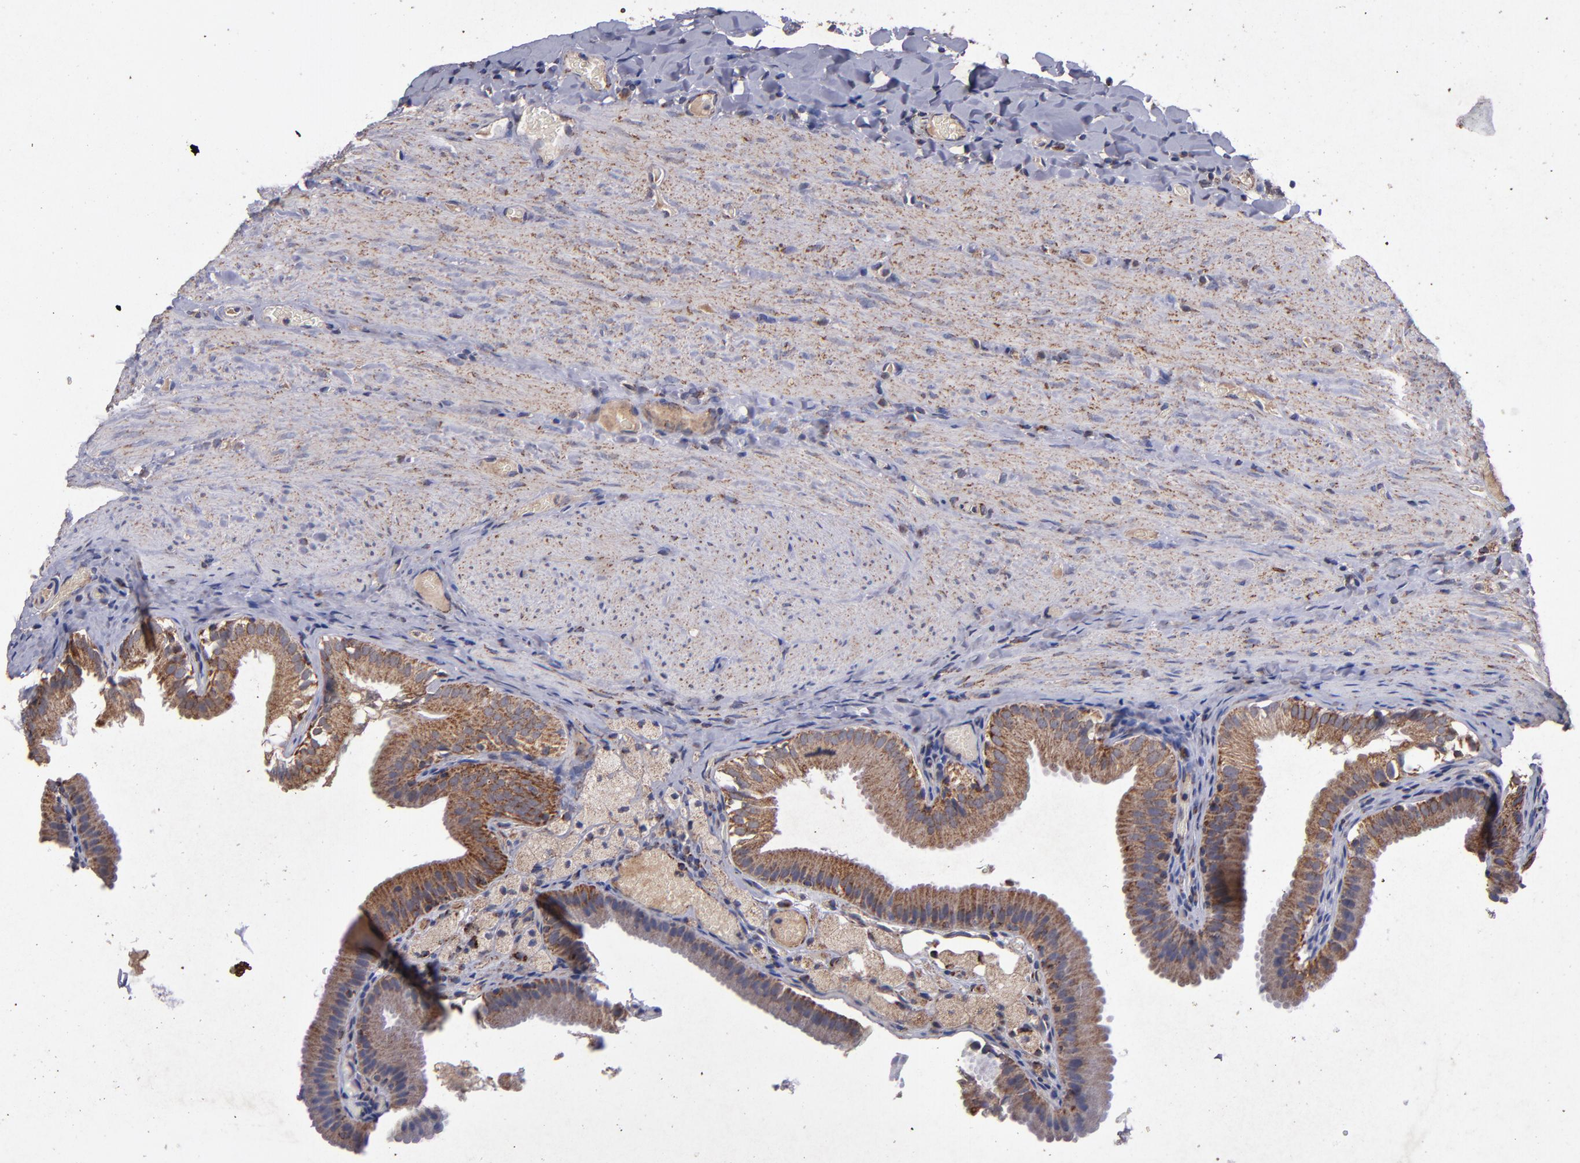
{"staining": {"intensity": "weak", "quantity": ">75%", "location": "cytoplasmic/membranous"}, "tissue": "gallbladder", "cell_type": "Glandular cells", "image_type": "normal", "snomed": [{"axis": "morphology", "description": "Normal tissue, NOS"}, {"axis": "topography", "description": "Gallbladder"}], "caption": "High-power microscopy captured an IHC photomicrograph of benign gallbladder, revealing weak cytoplasmic/membranous positivity in approximately >75% of glandular cells.", "gene": "TIMM9", "patient": {"sex": "female", "age": 24}}